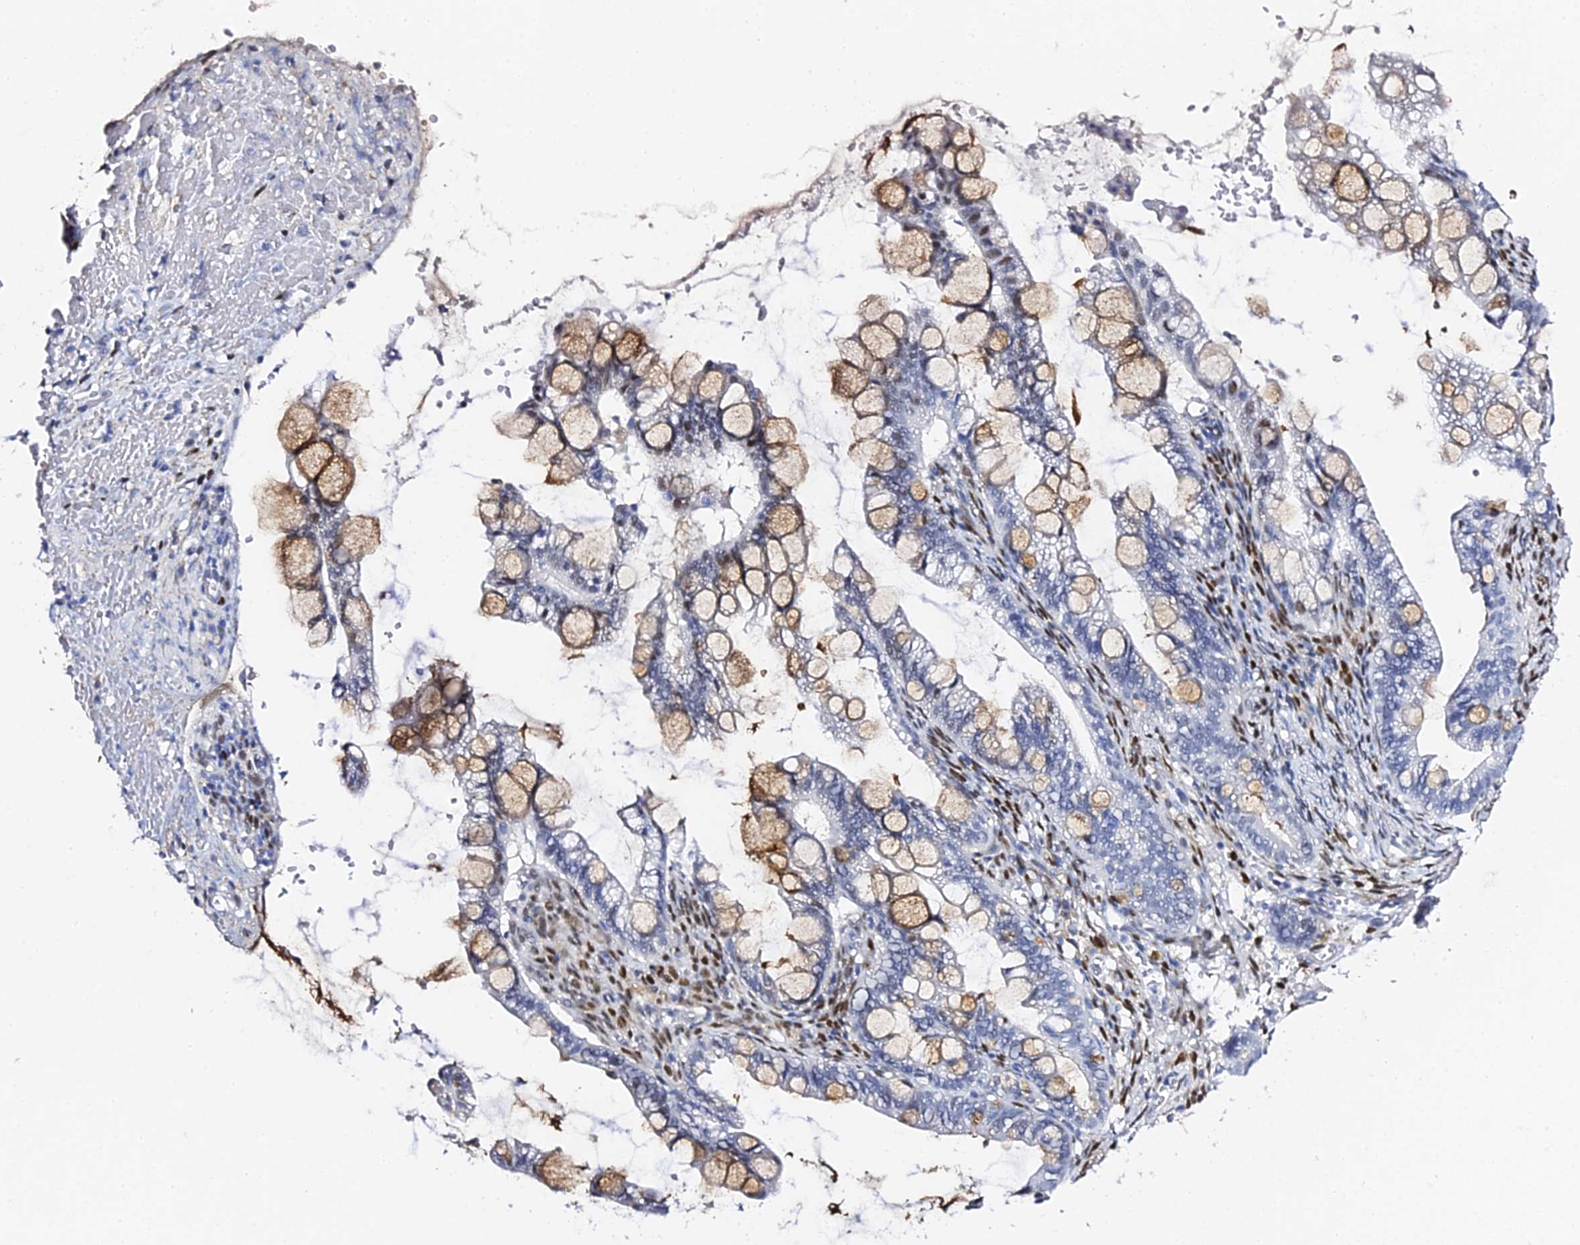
{"staining": {"intensity": "weak", "quantity": "<25%", "location": "cytoplasmic/membranous"}, "tissue": "ovarian cancer", "cell_type": "Tumor cells", "image_type": "cancer", "snomed": [{"axis": "morphology", "description": "Cystadenocarcinoma, mucinous, NOS"}, {"axis": "topography", "description": "Ovary"}], "caption": "This is a micrograph of immunohistochemistry staining of ovarian mucinous cystadenocarcinoma, which shows no staining in tumor cells.", "gene": "POFUT2", "patient": {"sex": "female", "age": 73}}